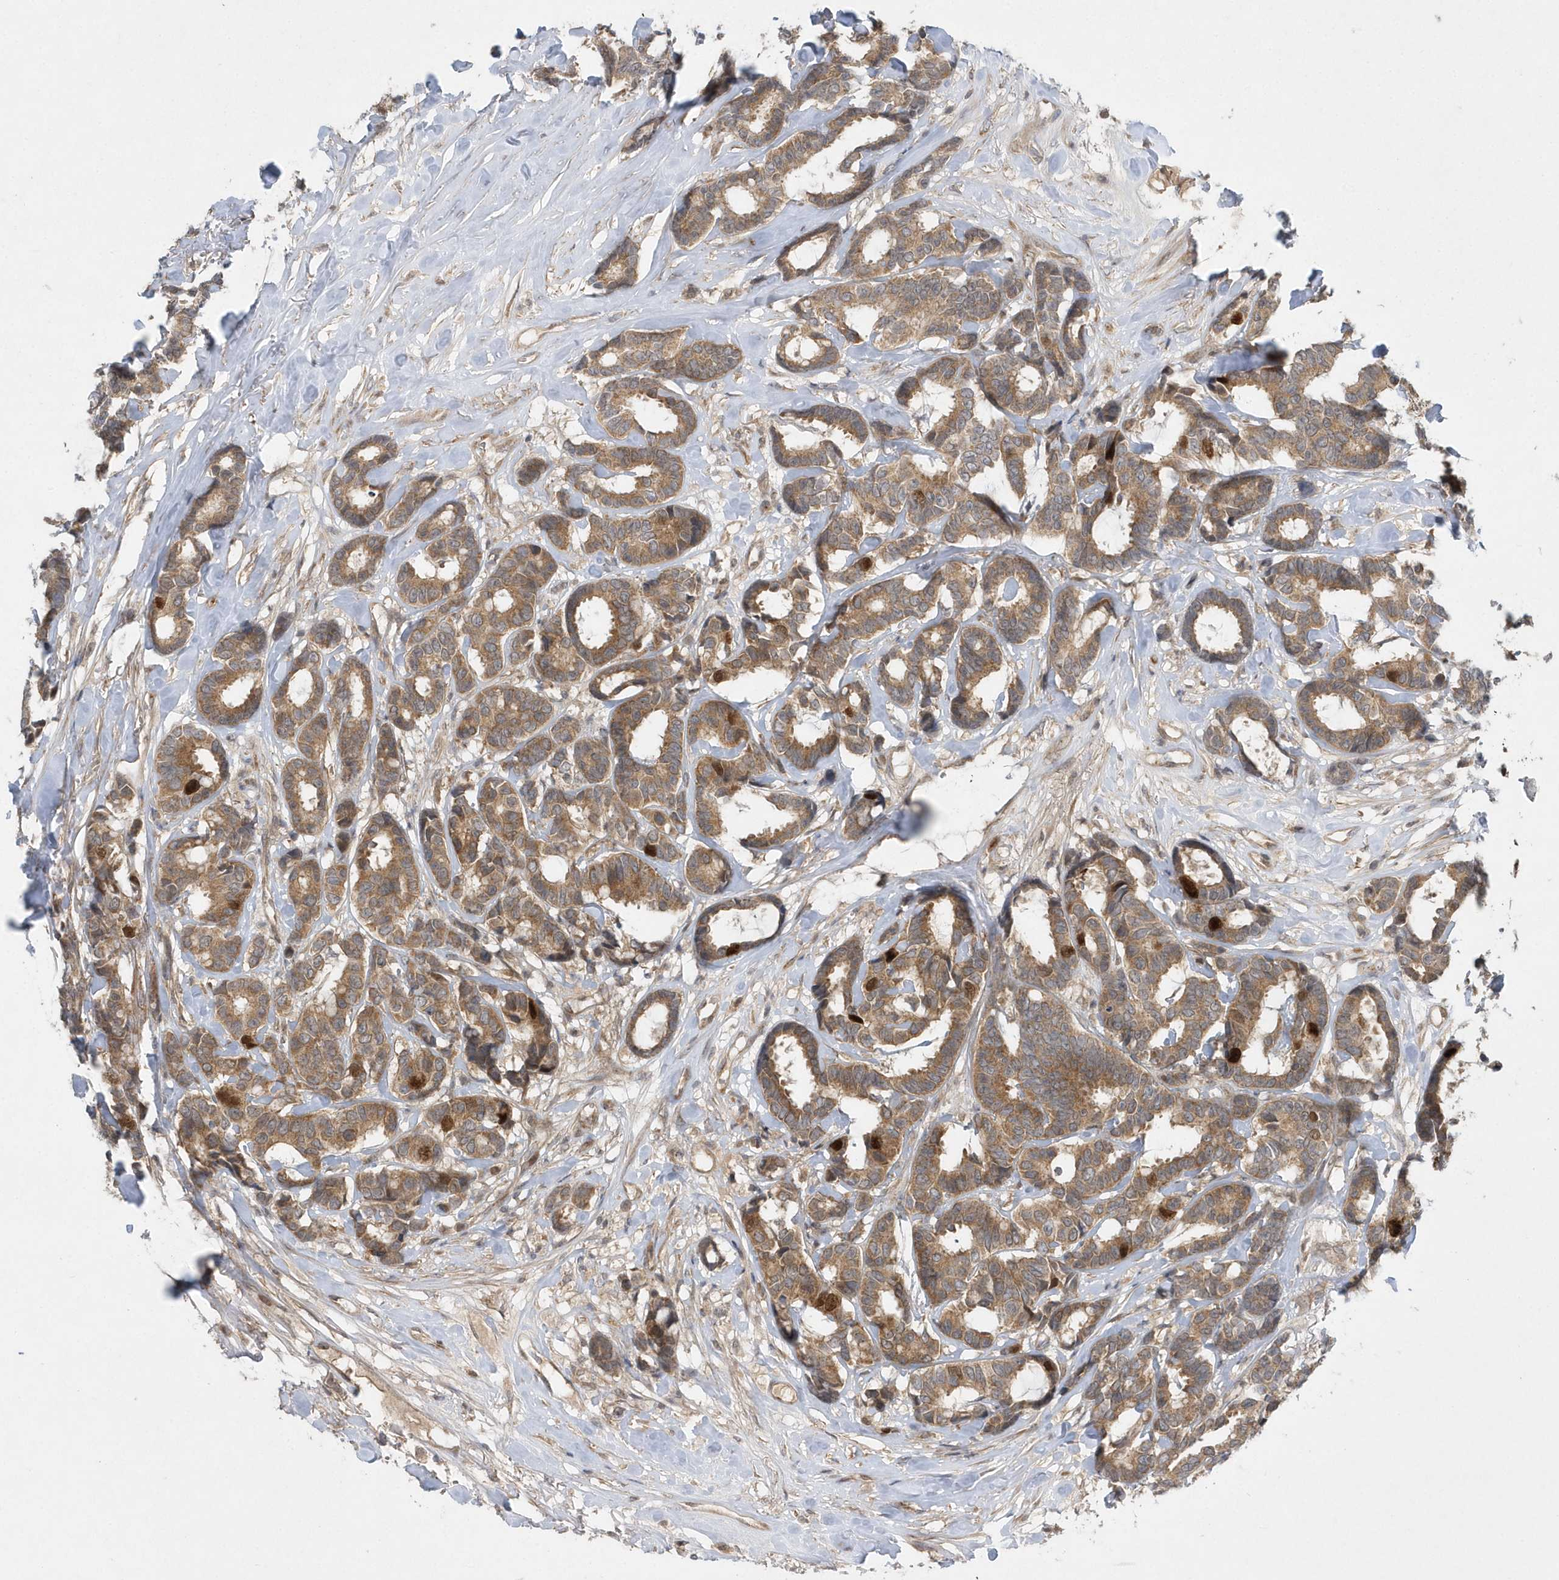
{"staining": {"intensity": "moderate", "quantity": ">75%", "location": "cytoplasmic/membranous,nuclear"}, "tissue": "breast cancer", "cell_type": "Tumor cells", "image_type": "cancer", "snomed": [{"axis": "morphology", "description": "Duct carcinoma"}, {"axis": "topography", "description": "Breast"}], "caption": "Immunohistochemistry of human breast cancer demonstrates medium levels of moderate cytoplasmic/membranous and nuclear expression in about >75% of tumor cells.", "gene": "MXI1", "patient": {"sex": "female", "age": 87}}